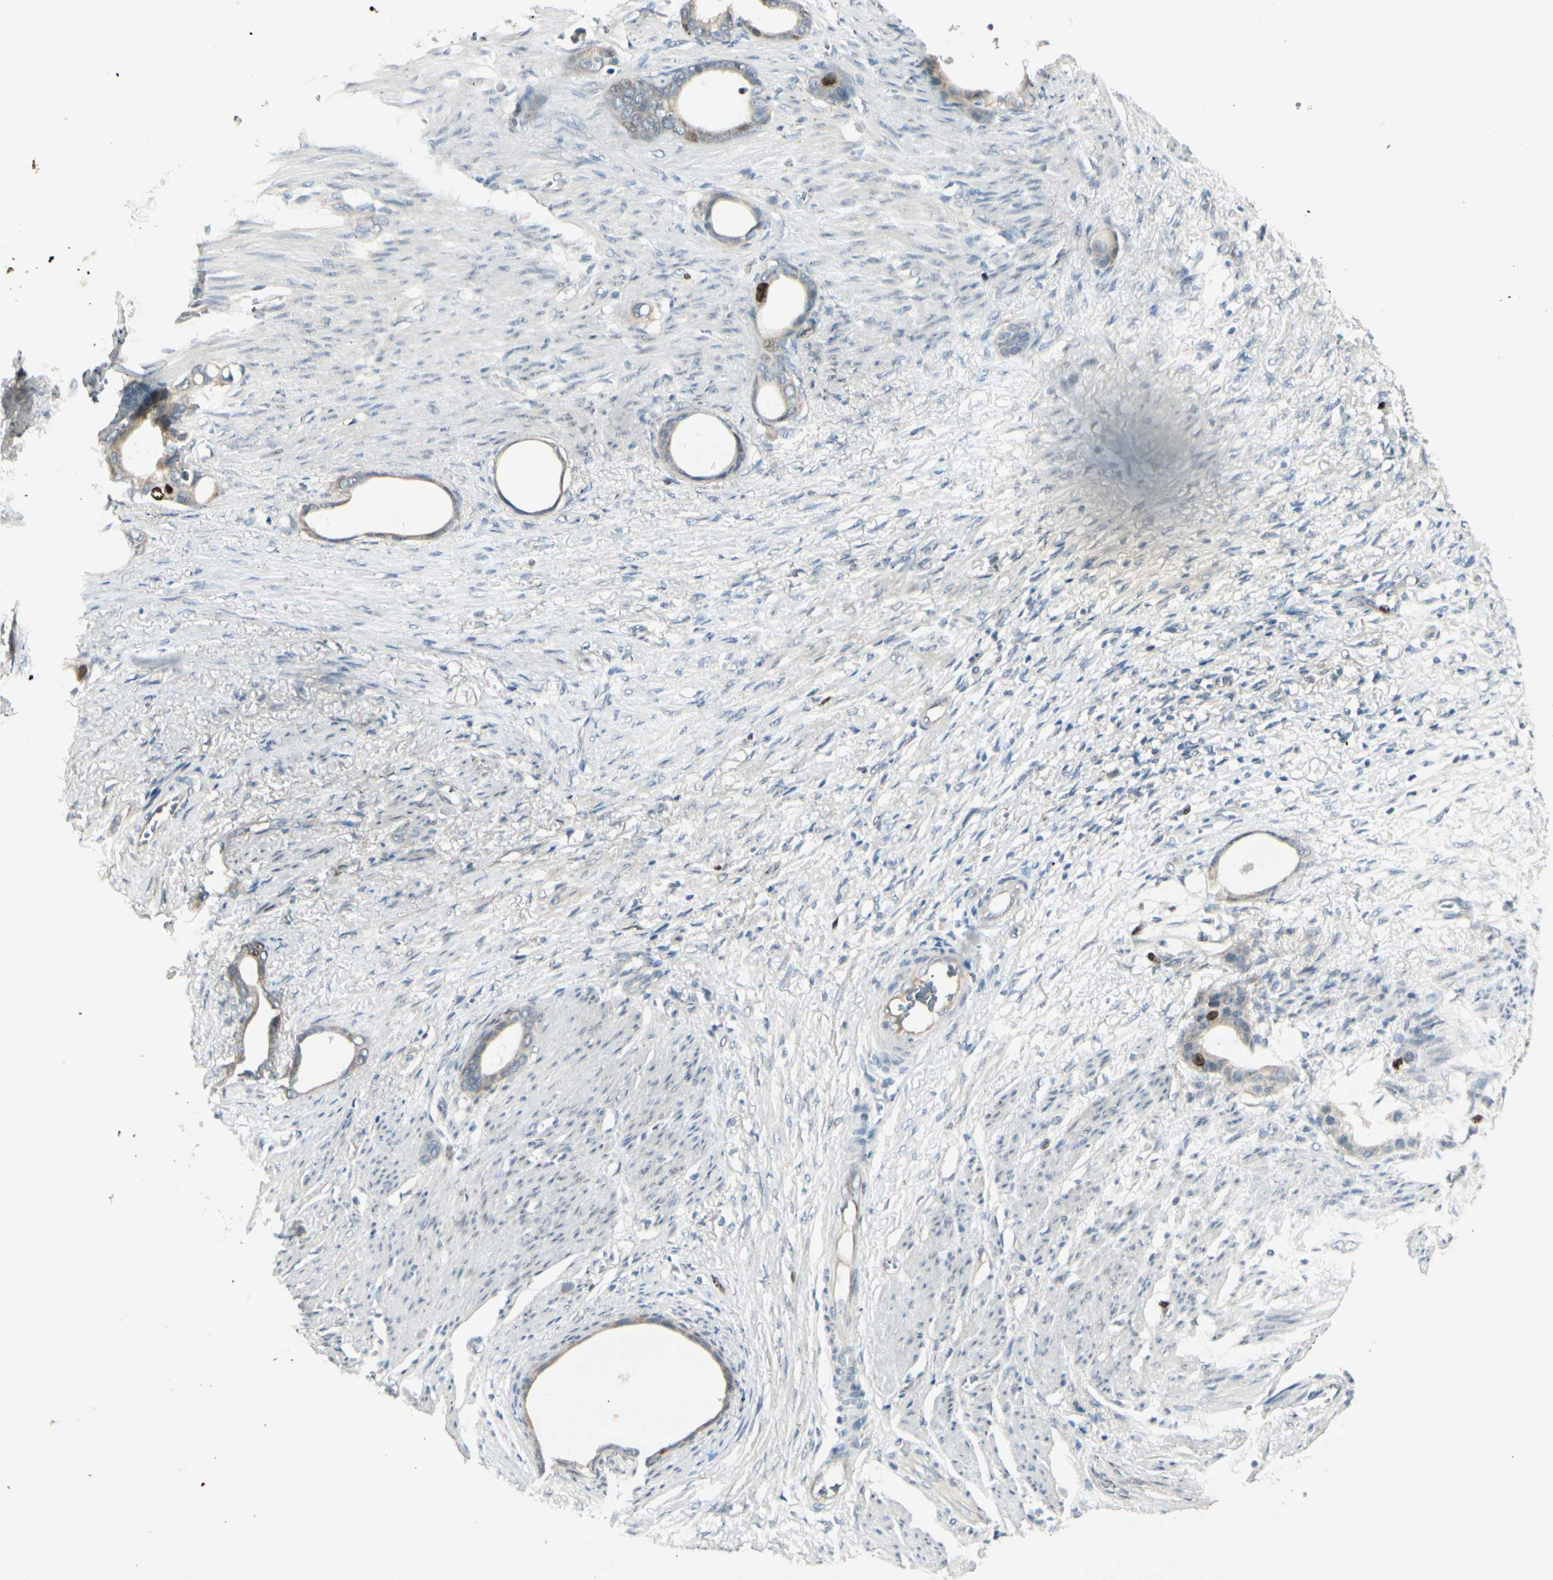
{"staining": {"intensity": "moderate", "quantity": "<25%", "location": "nuclear"}, "tissue": "stomach cancer", "cell_type": "Tumor cells", "image_type": "cancer", "snomed": [{"axis": "morphology", "description": "Adenocarcinoma, NOS"}, {"axis": "topography", "description": "Stomach"}], "caption": "Immunohistochemistry (IHC) (DAB (3,3'-diaminobenzidine)) staining of human stomach cancer displays moderate nuclear protein positivity in approximately <25% of tumor cells.", "gene": "PITX1", "patient": {"sex": "female", "age": 75}}